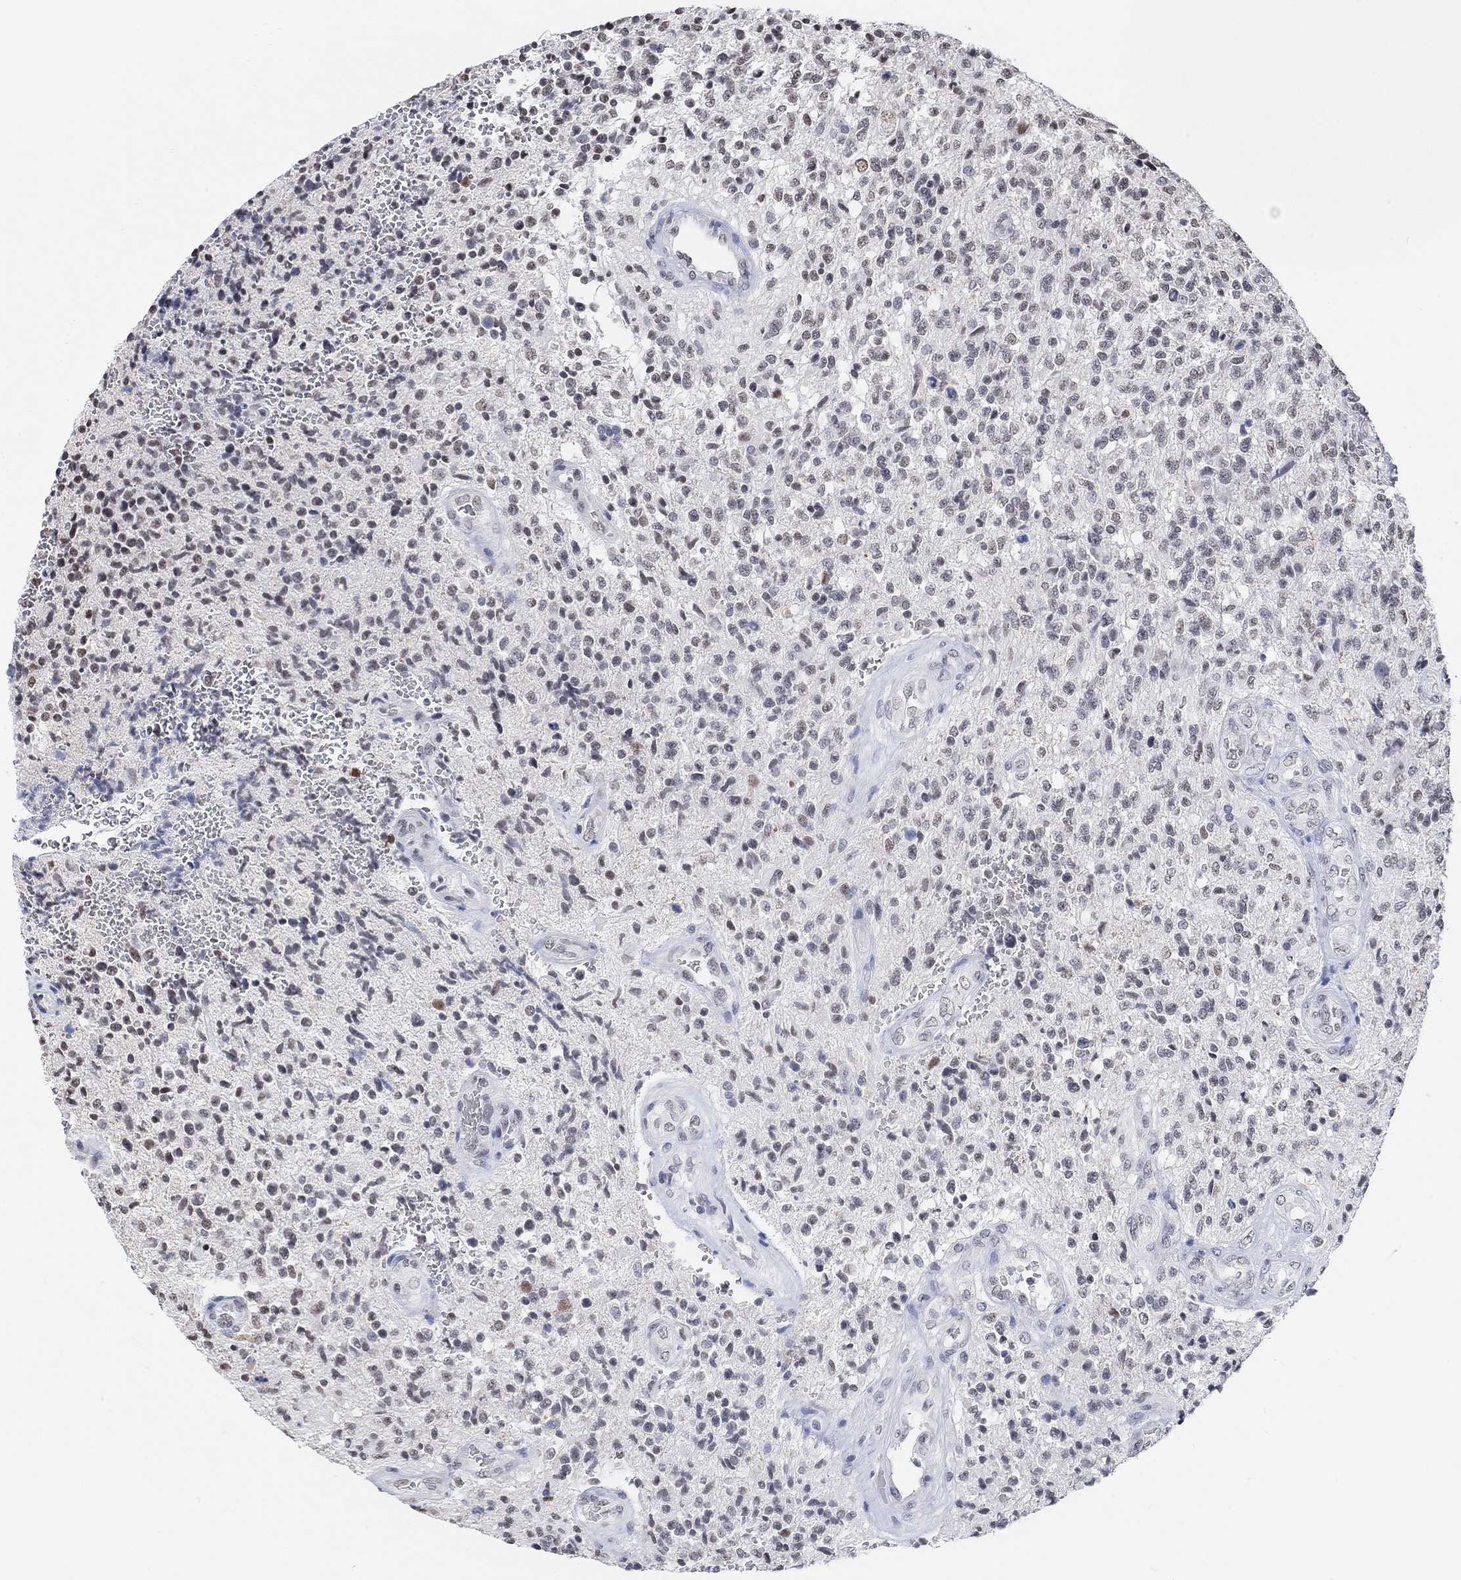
{"staining": {"intensity": "weak", "quantity": "<25%", "location": "nuclear"}, "tissue": "glioma", "cell_type": "Tumor cells", "image_type": "cancer", "snomed": [{"axis": "morphology", "description": "Glioma, malignant, High grade"}, {"axis": "topography", "description": "Brain"}], "caption": "Tumor cells show no significant protein staining in glioma.", "gene": "PURG", "patient": {"sex": "male", "age": 56}}